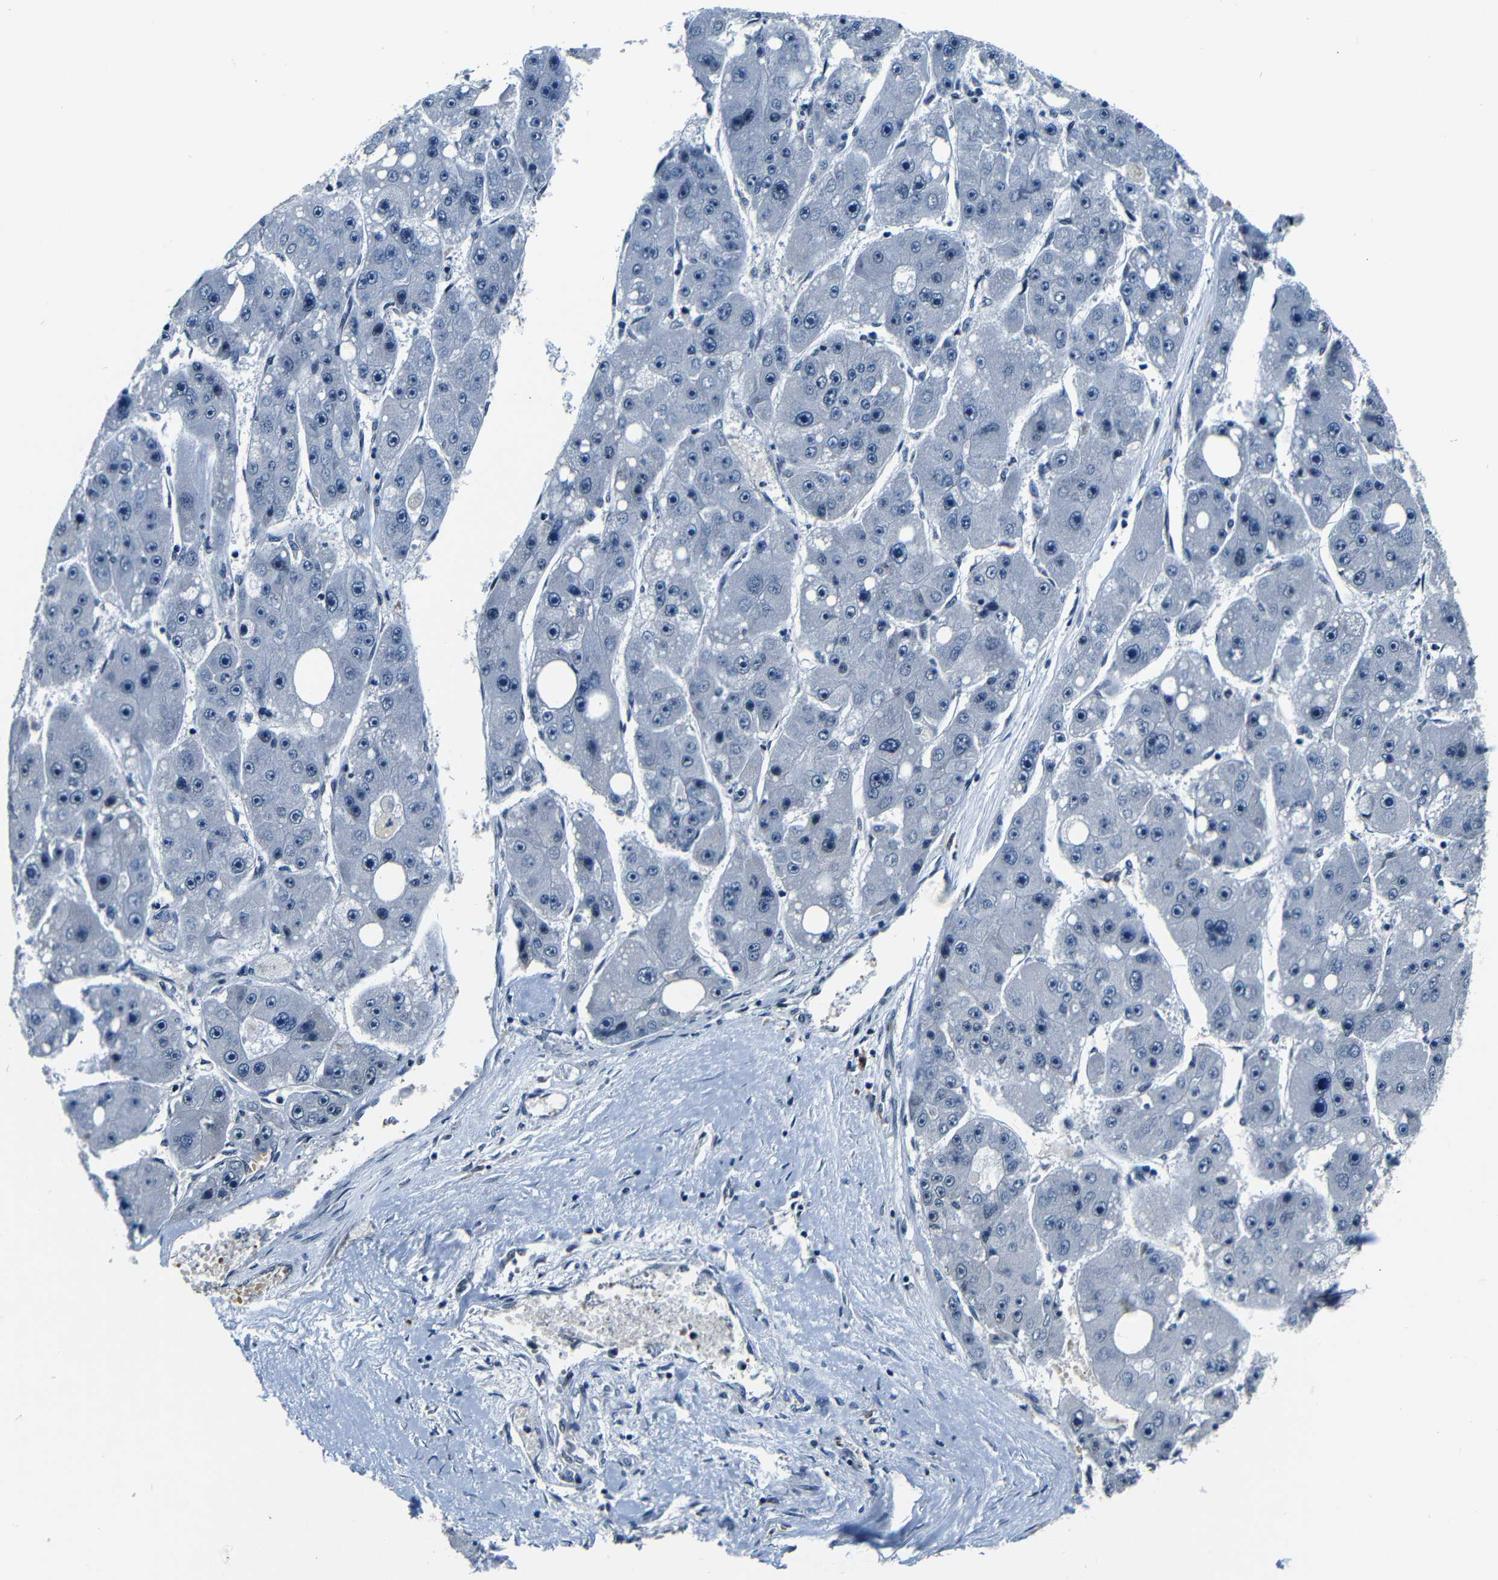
{"staining": {"intensity": "negative", "quantity": "none", "location": "none"}, "tissue": "liver cancer", "cell_type": "Tumor cells", "image_type": "cancer", "snomed": [{"axis": "morphology", "description": "Carcinoma, Hepatocellular, NOS"}, {"axis": "topography", "description": "Liver"}], "caption": "Tumor cells show no significant protein staining in liver hepatocellular carcinoma.", "gene": "FOXD4", "patient": {"sex": "female", "age": 61}}